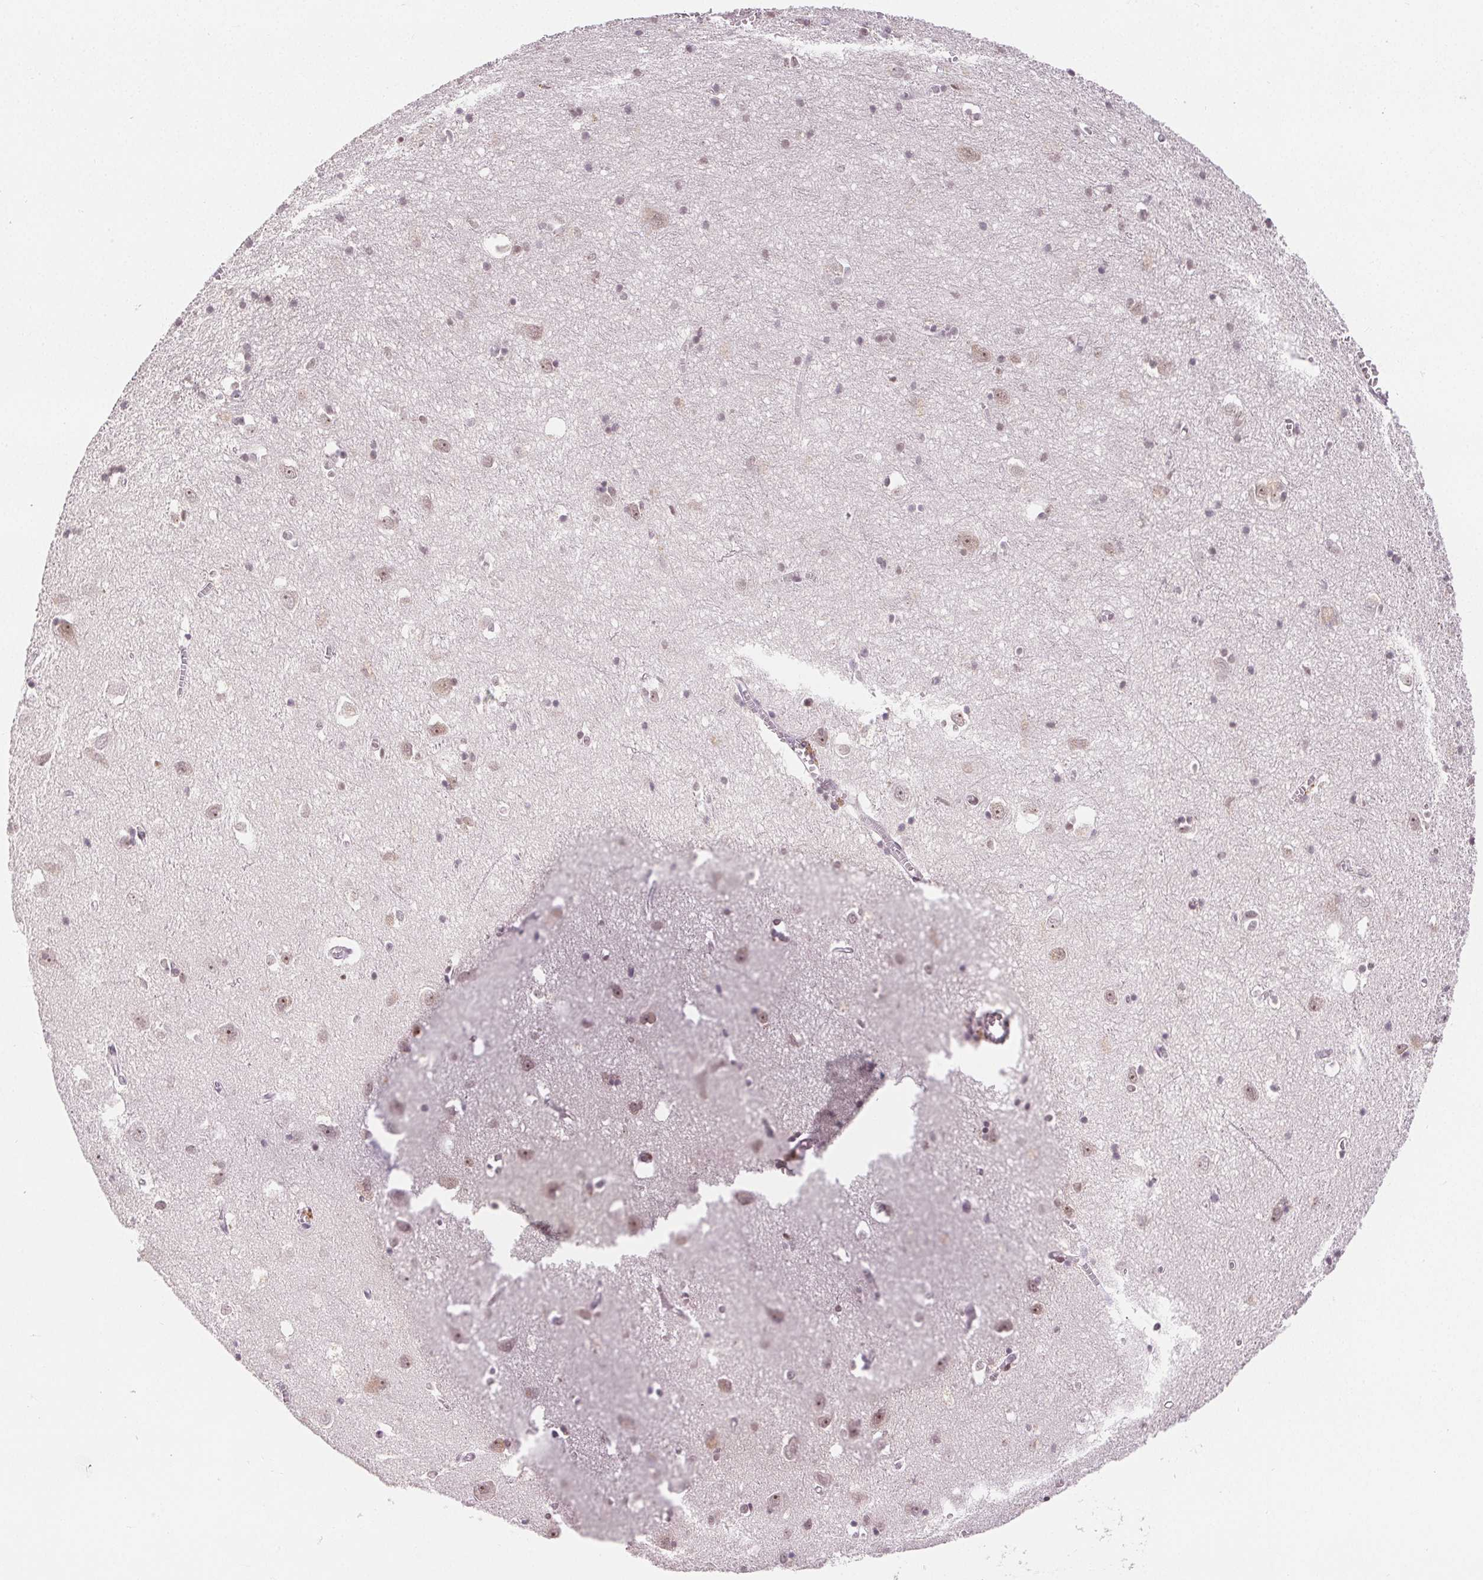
{"staining": {"intensity": "weak", "quantity": "25%-75%", "location": "nuclear"}, "tissue": "cerebral cortex", "cell_type": "Endothelial cells", "image_type": "normal", "snomed": [{"axis": "morphology", "description": "Normal tissue, NOS"}, {"axis": "topography", "description": "Cerebral cortex"}], "caption": "IHC staining of unremarkable cerebral cortex, which reveals low levels of weak nuclear positivity in about 25%-75% of endothelial cells indicating weak nuclear protein expression. The staining was performed using DAB (3,3'-diaminobenzidine) (brown) for protein detection and nuclei were counterstained in hematoxylin (blue).", "gene": "DEK", "patient": {"sex": "male", "age": 70}}